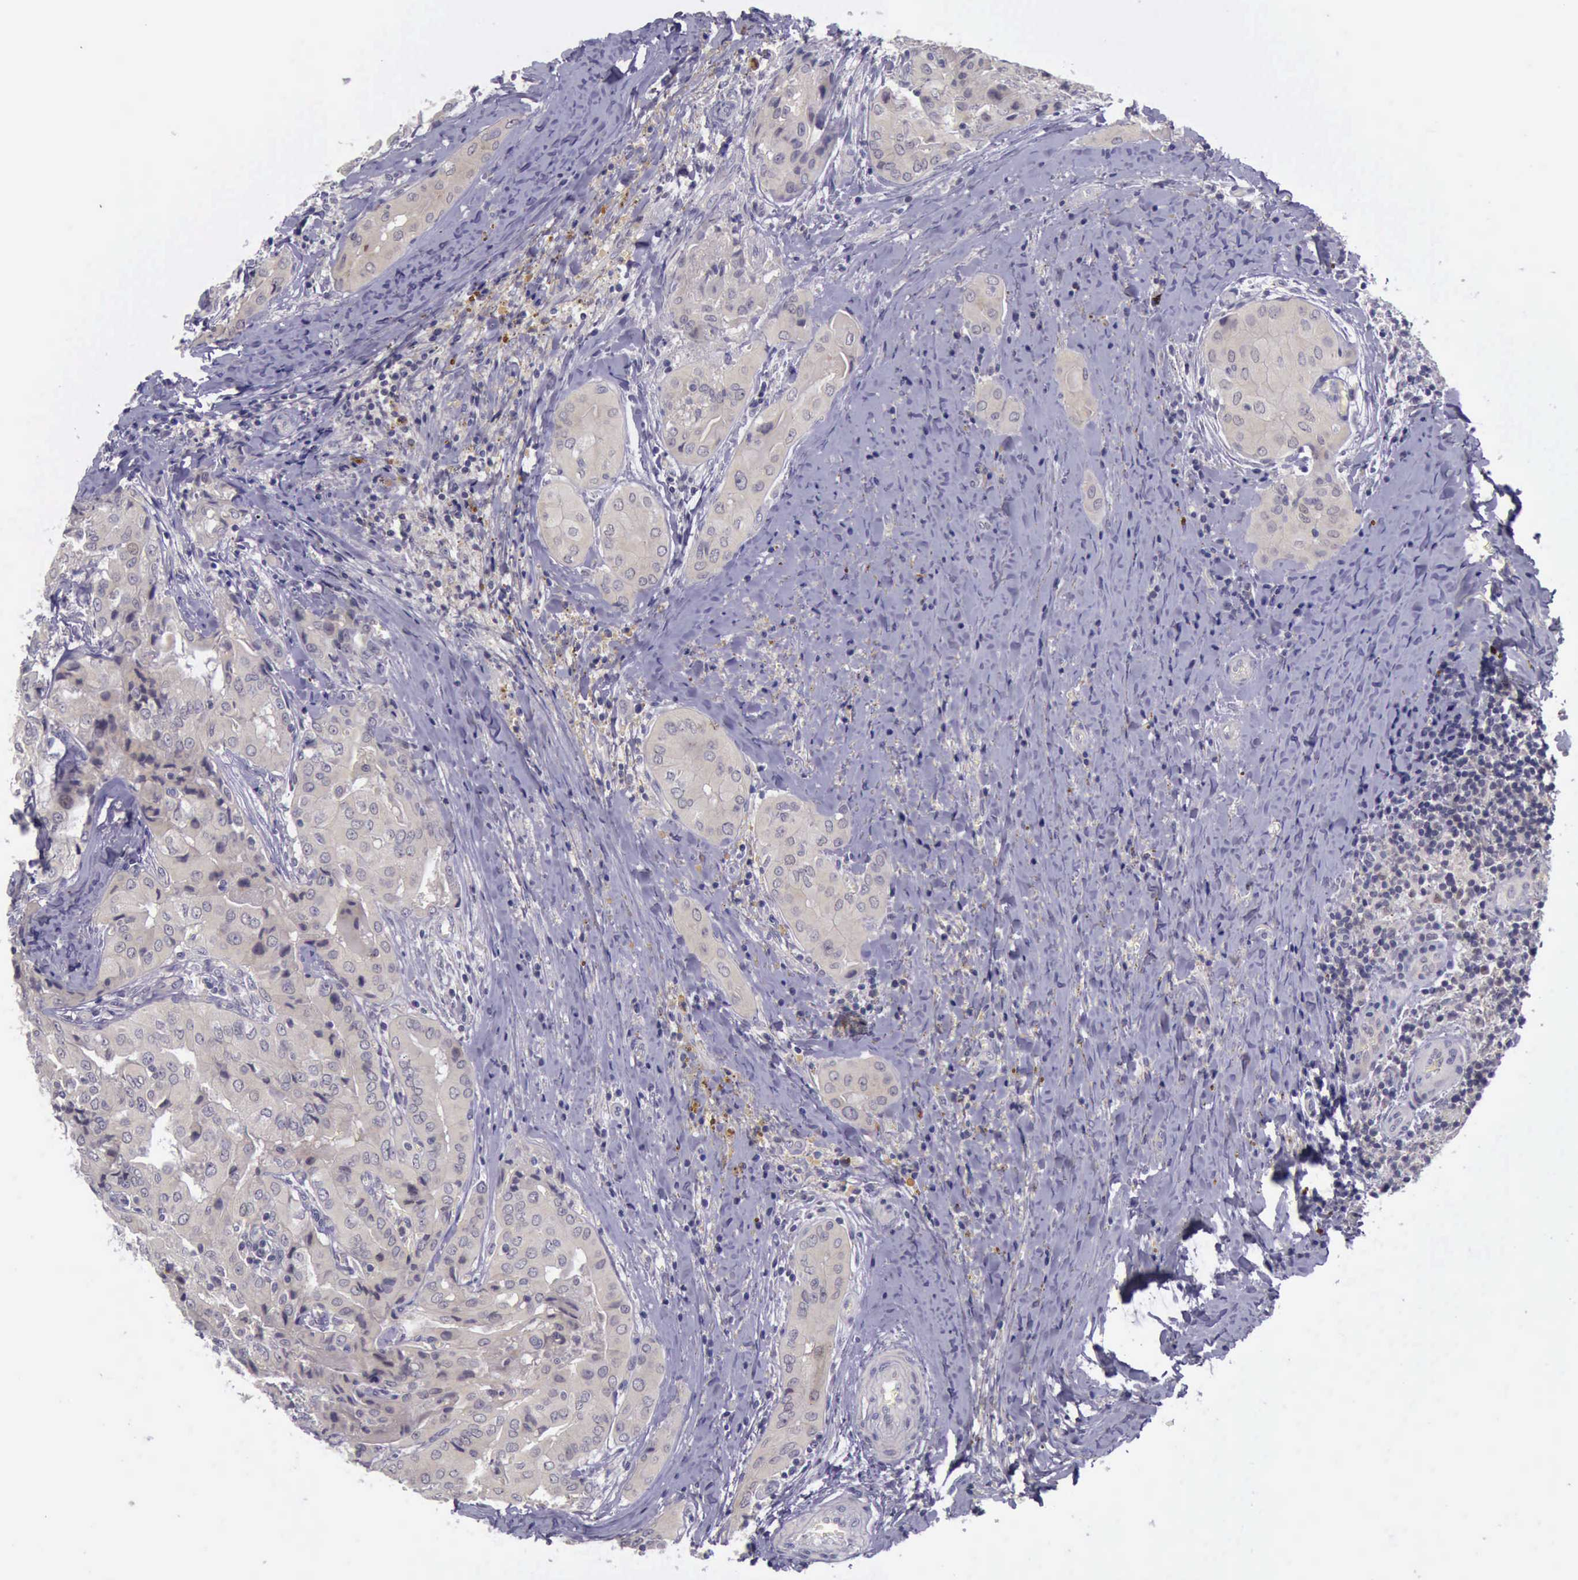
{"staining": {"intensity": "weak", "quantity": ">75%", "location": "cytoplasmic/membranous"}, "tissue": "thyroid cancer", "cell_type": "Tumor cells", "image_type": "cancer", "snomed": [{"axis": "morphology", "description": "Papillary adenocarcinoma, NOS"}, {"axis": "topography", "description": "Thyroid gland"}], "caption": "Protein staining by immunohistochemistry (IHC) shows weak cytoplasmic/membranous expression in approximately >75% of tumor cells in thyroid papillary adenocarcinoma.", "gene": "ARNT2", "patient": {"sex": "female", "age": 71}}